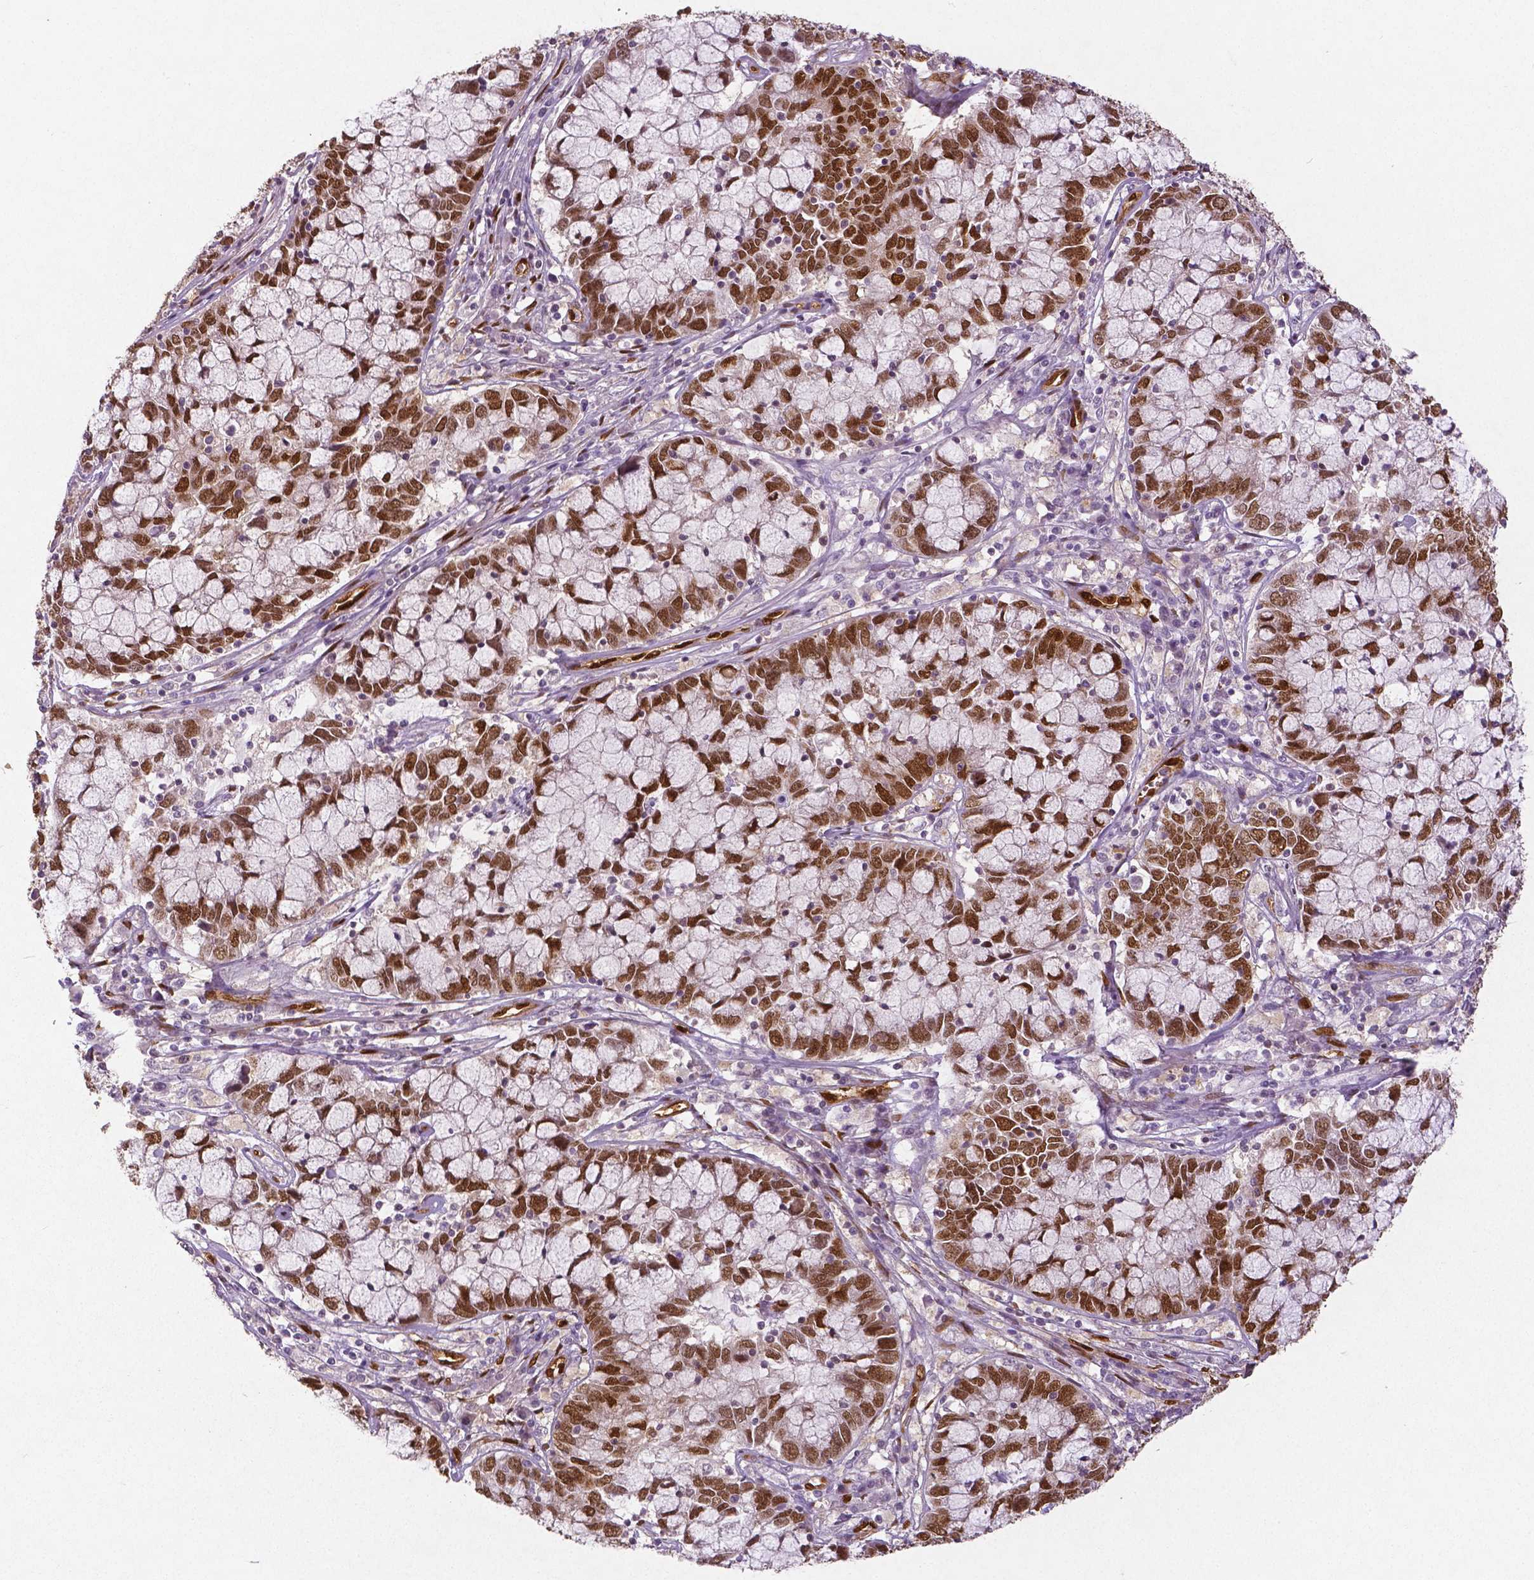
{"staining": {"intensity": "moderate", "quantity": ">75%", "location": "cytoplasmic/membranous,nuclear"}, "tissue": "cervical cancer", "cell_type": "Tumor cells", "image_type": "cancer", "snomed": [{"axis": "morphology", "description": "Adenocarcinoma, NOS"}, {"axis": "topography", "description": "Cervix"}], "caption": "DAB immunohistochemical staining of cervical cancer (adenocarcinoma) reveals moderate cytoplasmic/membranous and nuclear protein staining in about >75% of tumor cells.", "gene": "WWTR1", "patient": {"sex": "female", "age": 40}}